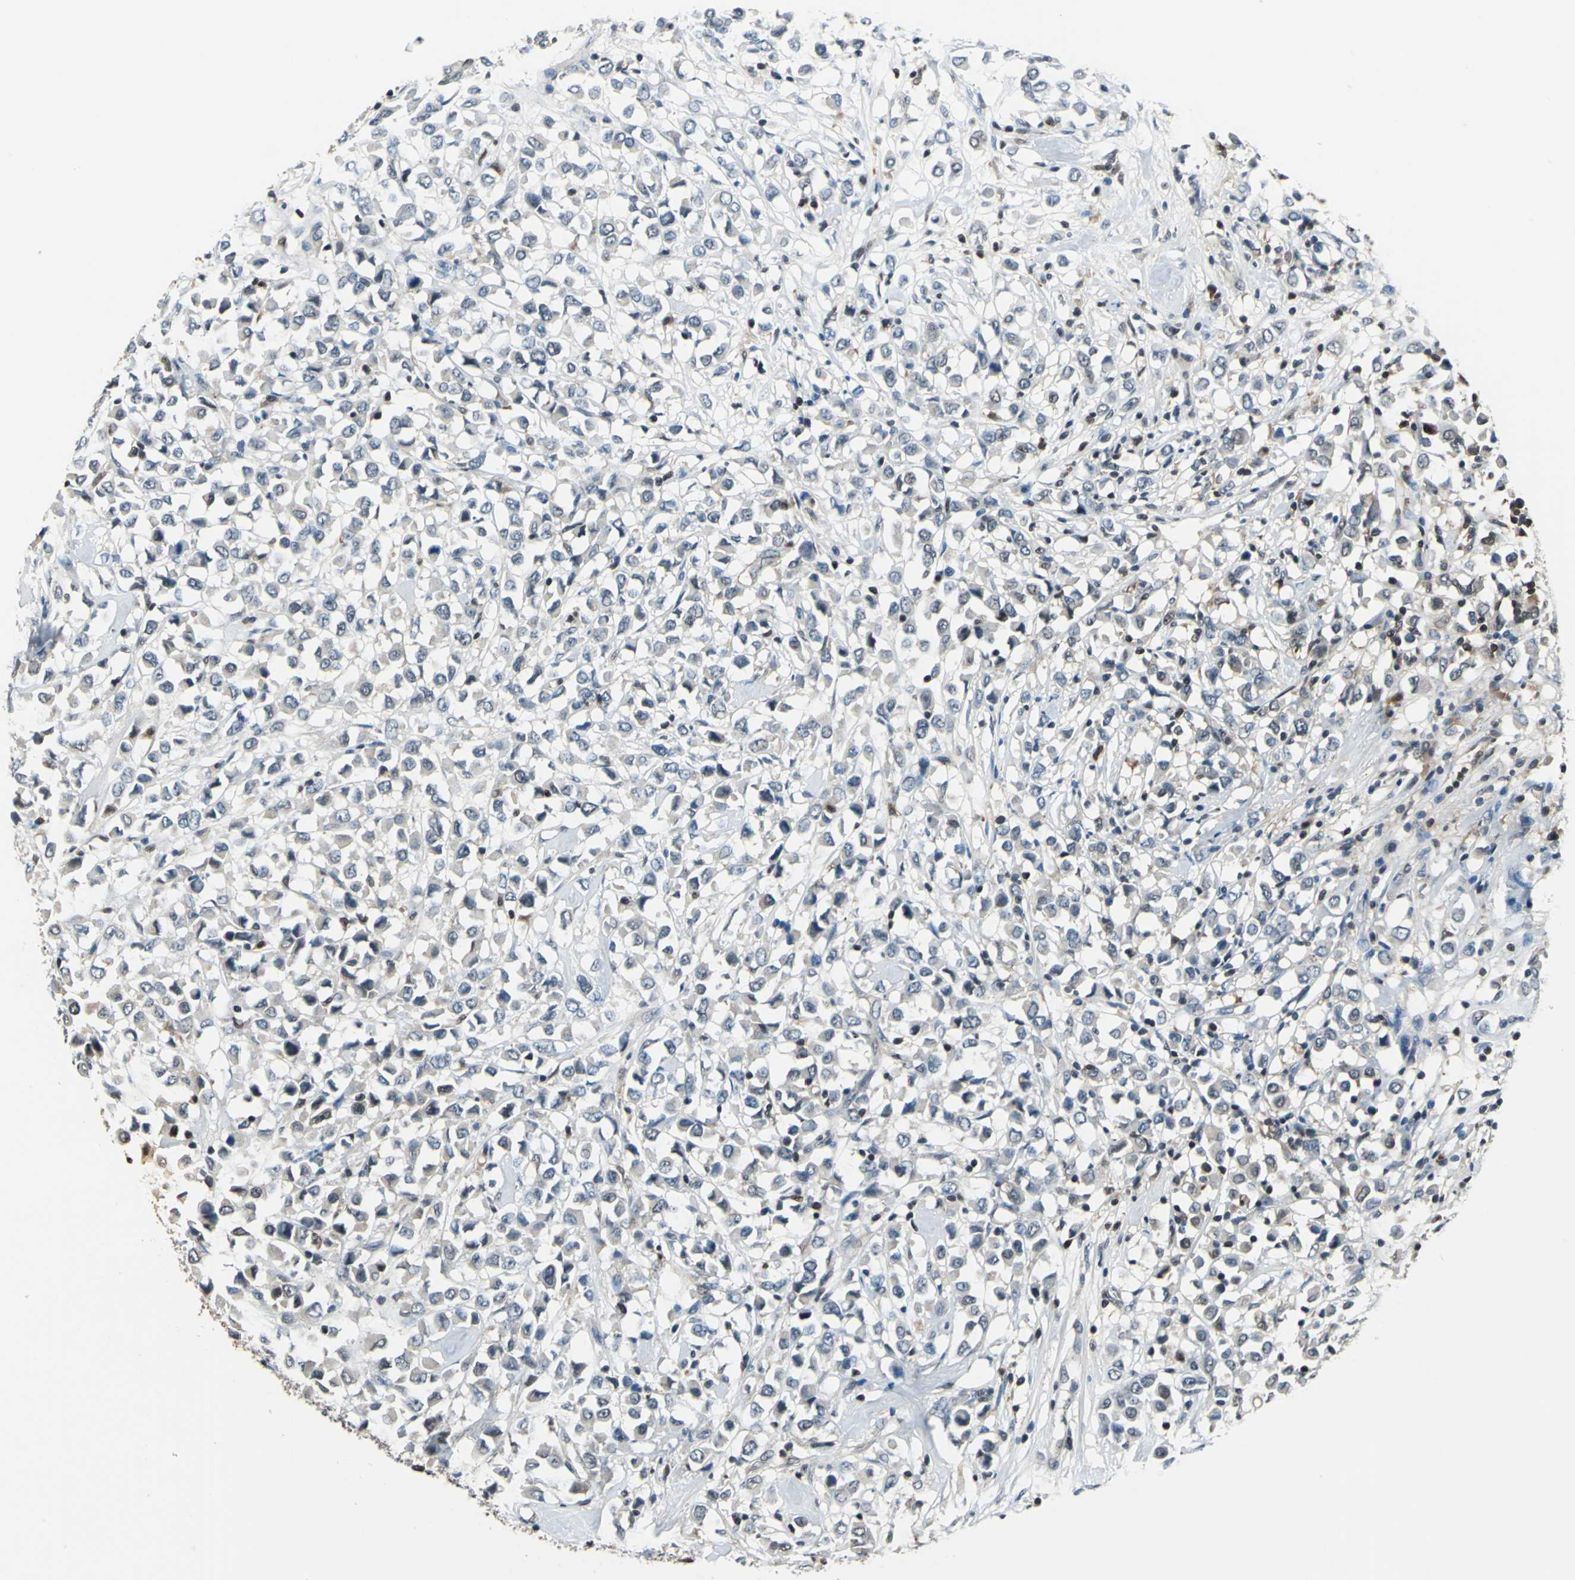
{"staining": {"intensity": "weak", "quantity": "25%-75%", "location": "cytoplasmic/membranous,nuclear"}, "tissue": "breast cancer", "cell_type": "Tumor cells", "image_type": "cancer", "snomed": [{"axis": "morphology", "description": "Duct carcinoma"}, {"axis": "topography", "description": "Breast"}], "caption": "There is low levels of weak cytoplasmic/membranous and nuclear staining in tumor cells of breast cancer, as demonstrated by immunohistochemical staining (brown color).", "gene": "PSME1", "patient": {"sex": "female", "age": 61}}